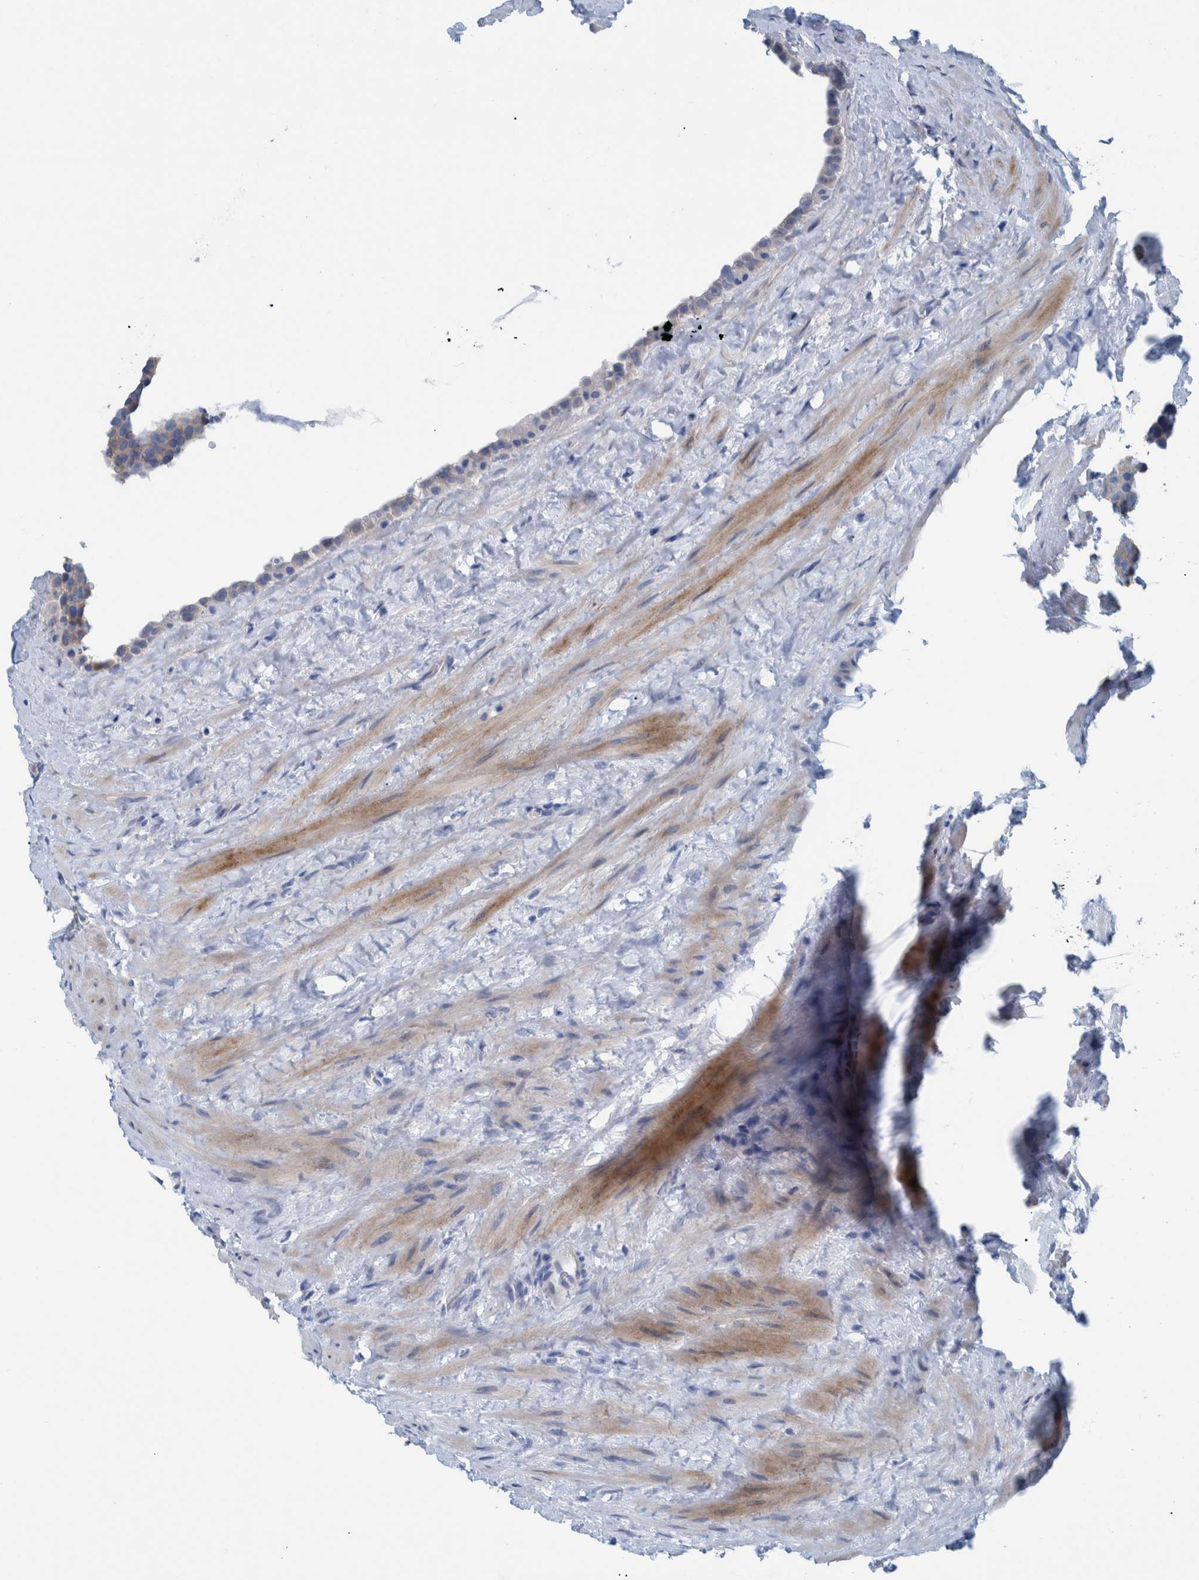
{"staining": {"intensity": "negative", "quantity": "none", "location": "none"}, "tissue": "testis cancer", "cell_type": "Tumor cells", "image_type": "cancer", "snomed": [{"axis": "morphology", "description": "Seminoma, NOS"}, {"axis": "topography", "description": "Testis"}], "caption": "Tumor cells are negative for brown protein staining in testis seminoma.", "gene": "IDO1", "patient": {"sex": "male", "age": 71}}